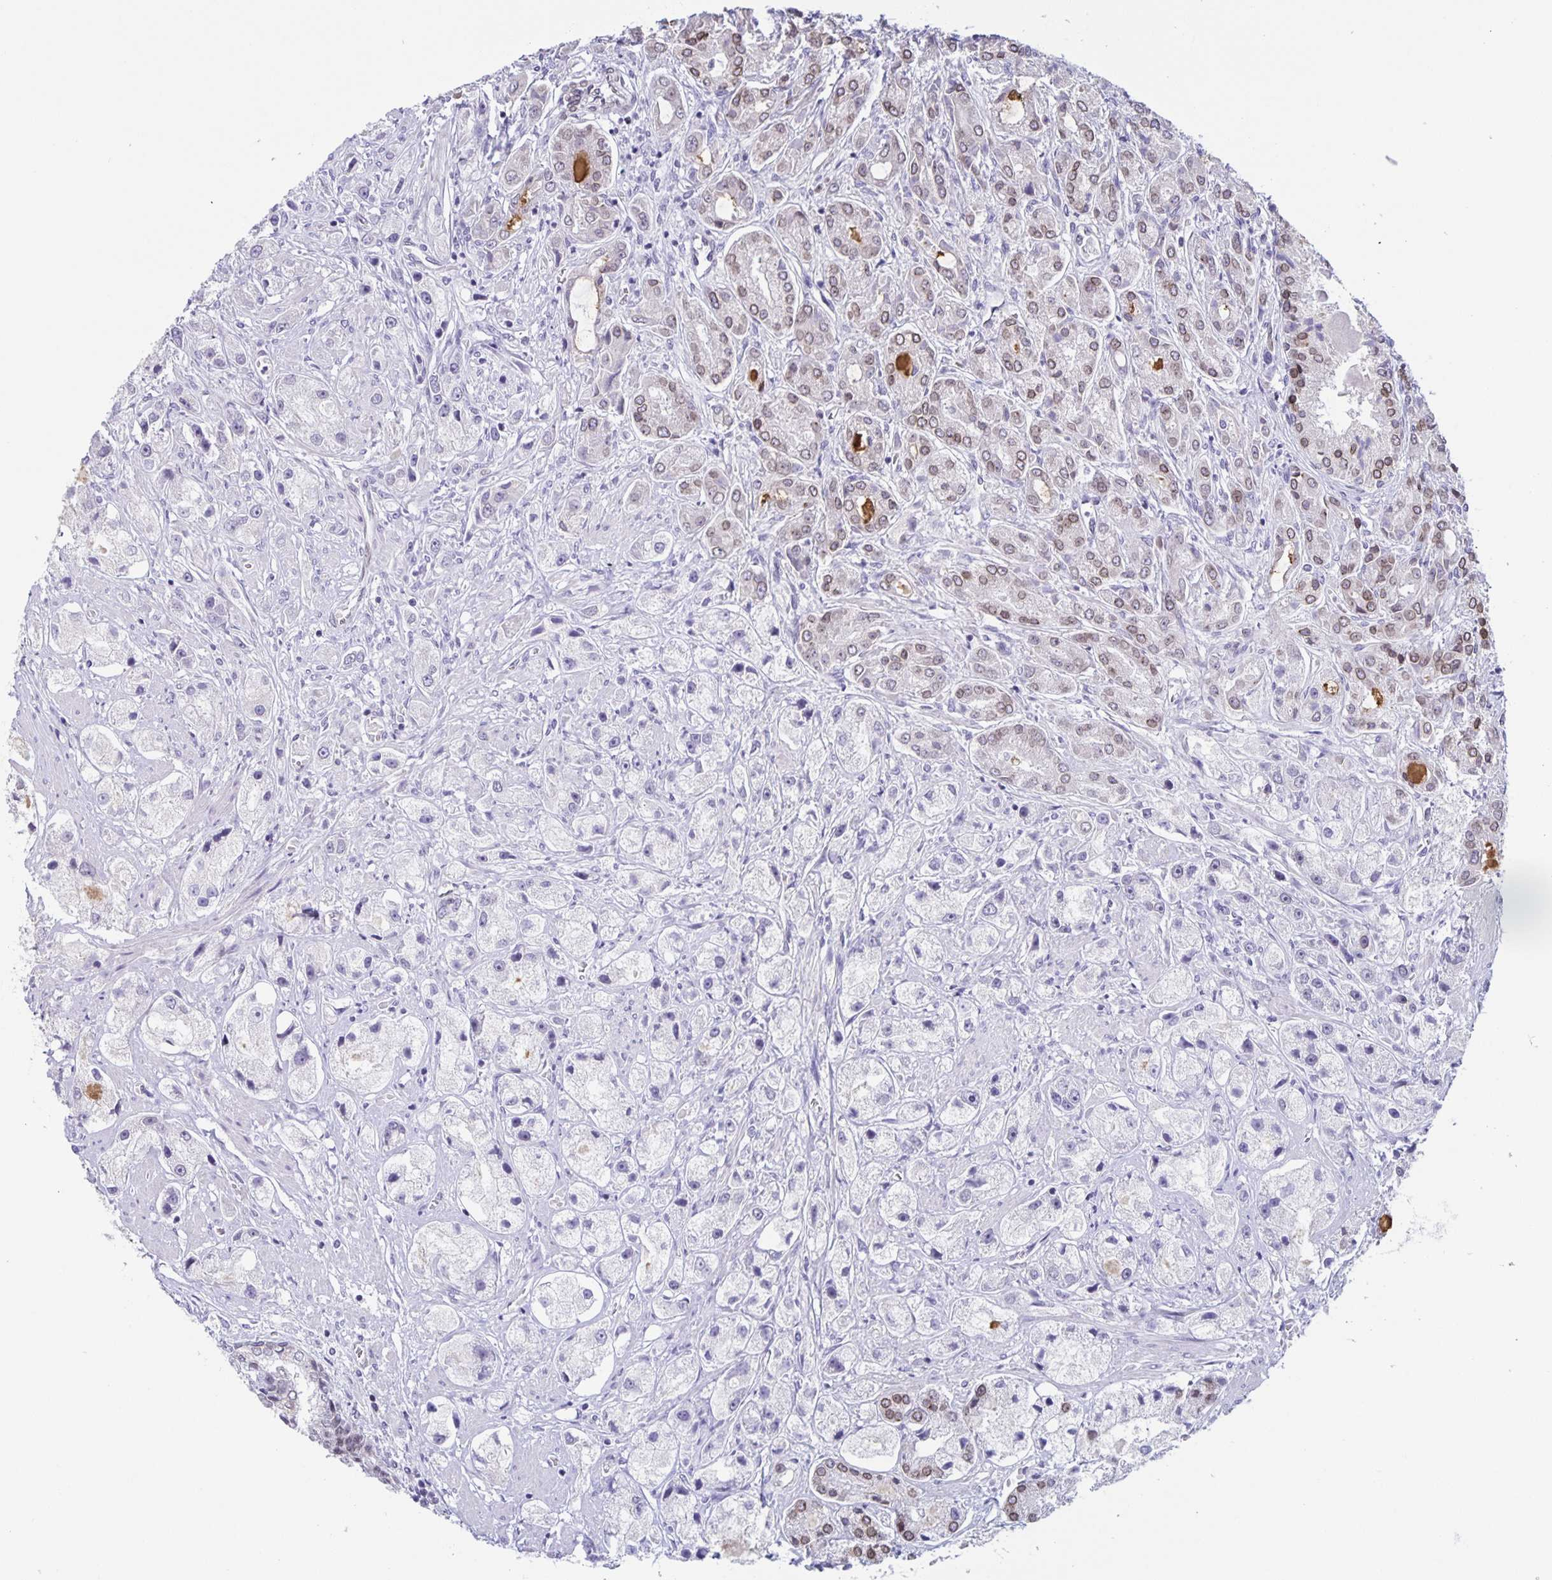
{"staining": {"intensity": "weak", "quantity": "25%-75%", "location": "cytoplasmic/membranous,nuclear"}, "tissue": "prostate cancer", "cell_type": "Tumor cells", "image_type": "cancer", "snomed": [{"axis": "morphology", "description": "Adenocarcinoma, High grade"}, {"axis": "topography", "description": "Prostate"}], "caption": "High-grade adenocarcinoma (prostate) stained with a brown dye shows weak cytoplasmic/membranous and nuclear positive positivity in approximately 25%-75% of tumor cells.", "gene": "SYNE2", "patient": {"sex": "male", "age": 67}}